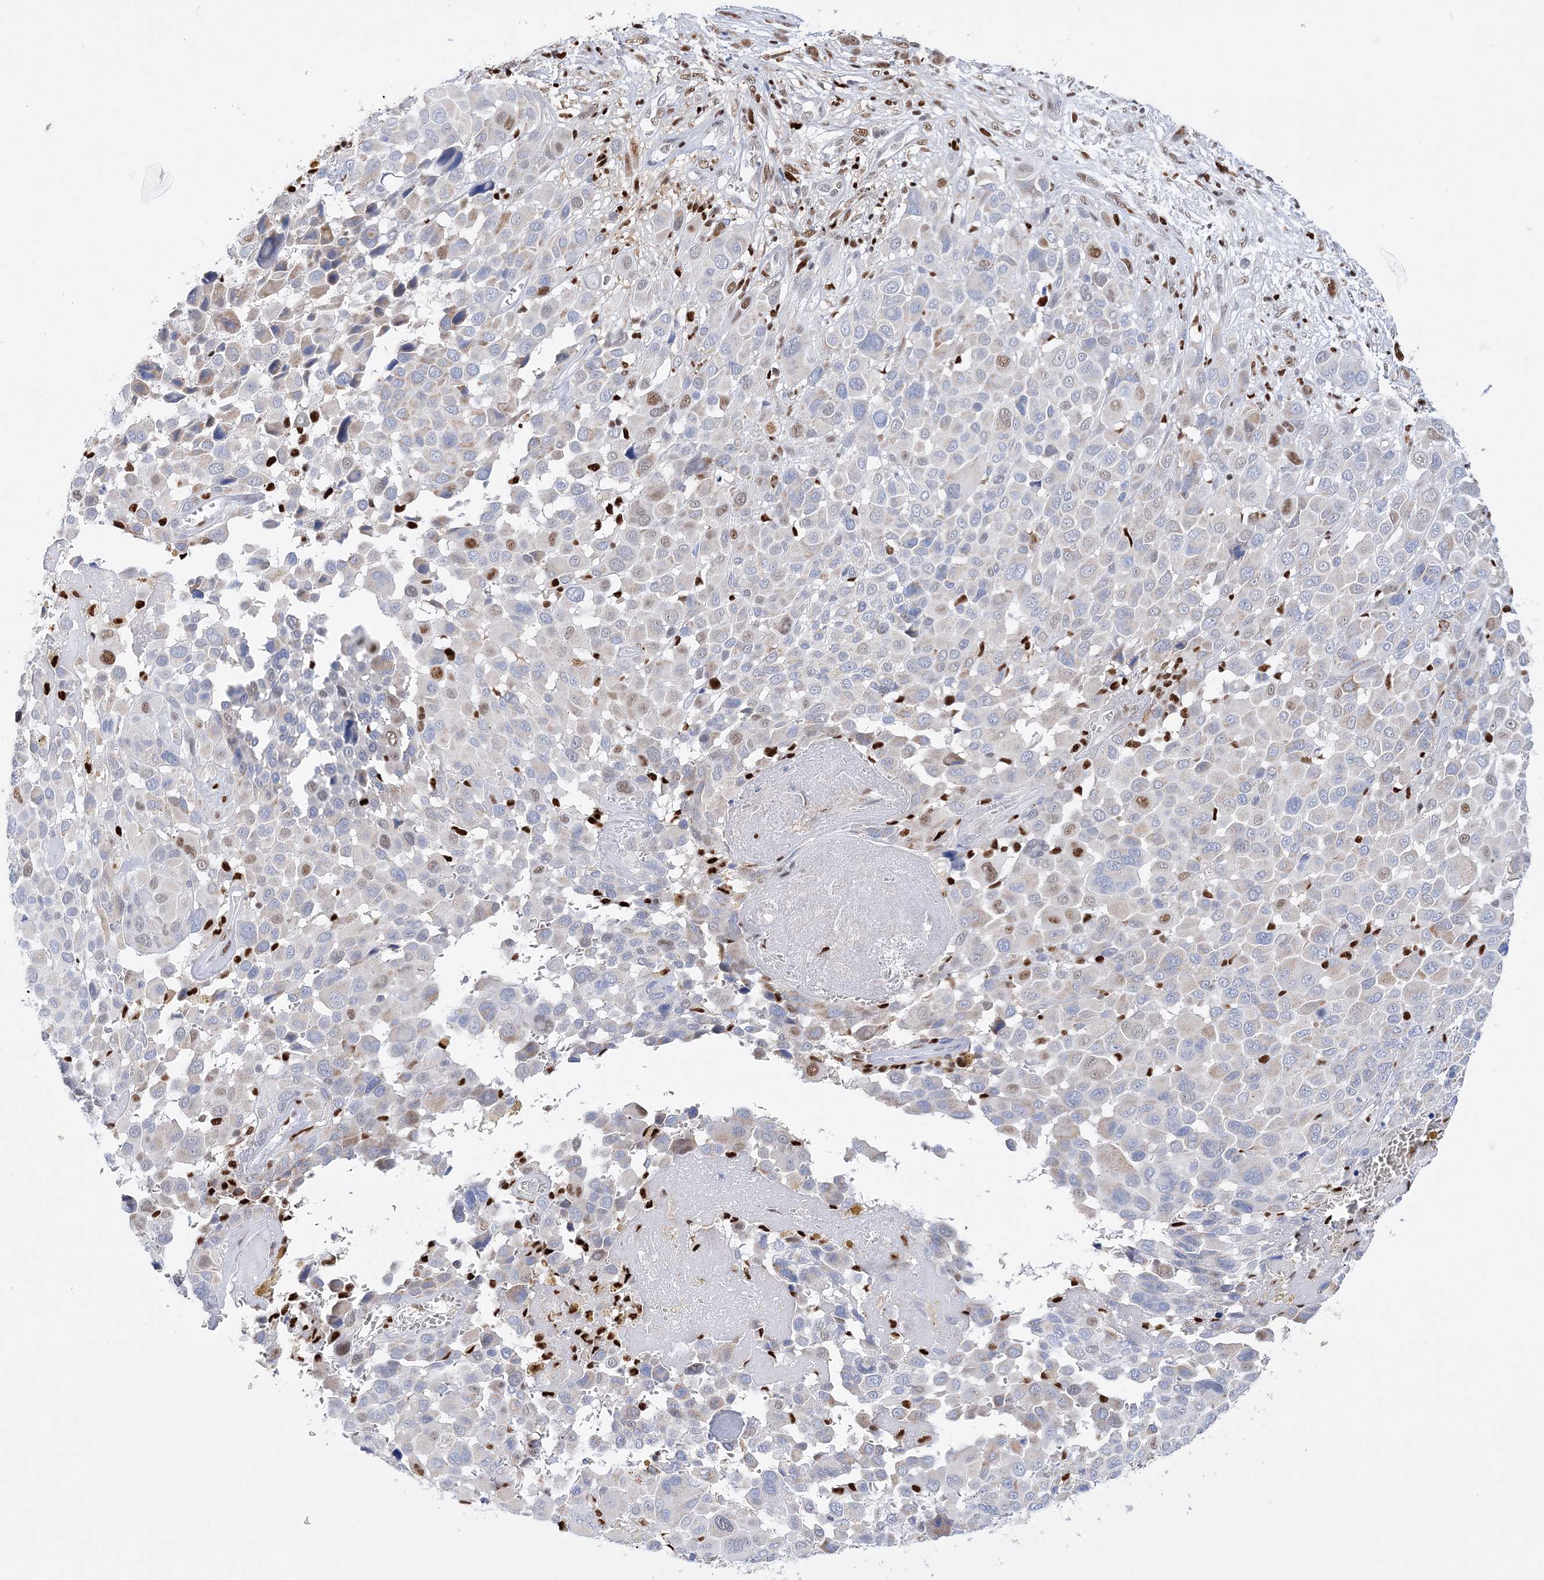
{"staining": {"intensity": "moderate", "quantity": "<25%", "location": "nuclear"}, "tissue": "melanoma", "cell_type": "Tumor cells", "image_type": "cancer", "snomed": [{"axis": "morphology", "description": "Malignant melanoma, NOS"}, {"axis": "topography", "description": "Skin of trunk"}], "caption": "This photomicrograph exhibits immunohistochemistry staining of human malignant melanoma, with low moderate nuclear positivity in about <25% of tumor cells.", "gene": "NIT2", "patient": {"sex": "male", "age": 71}}